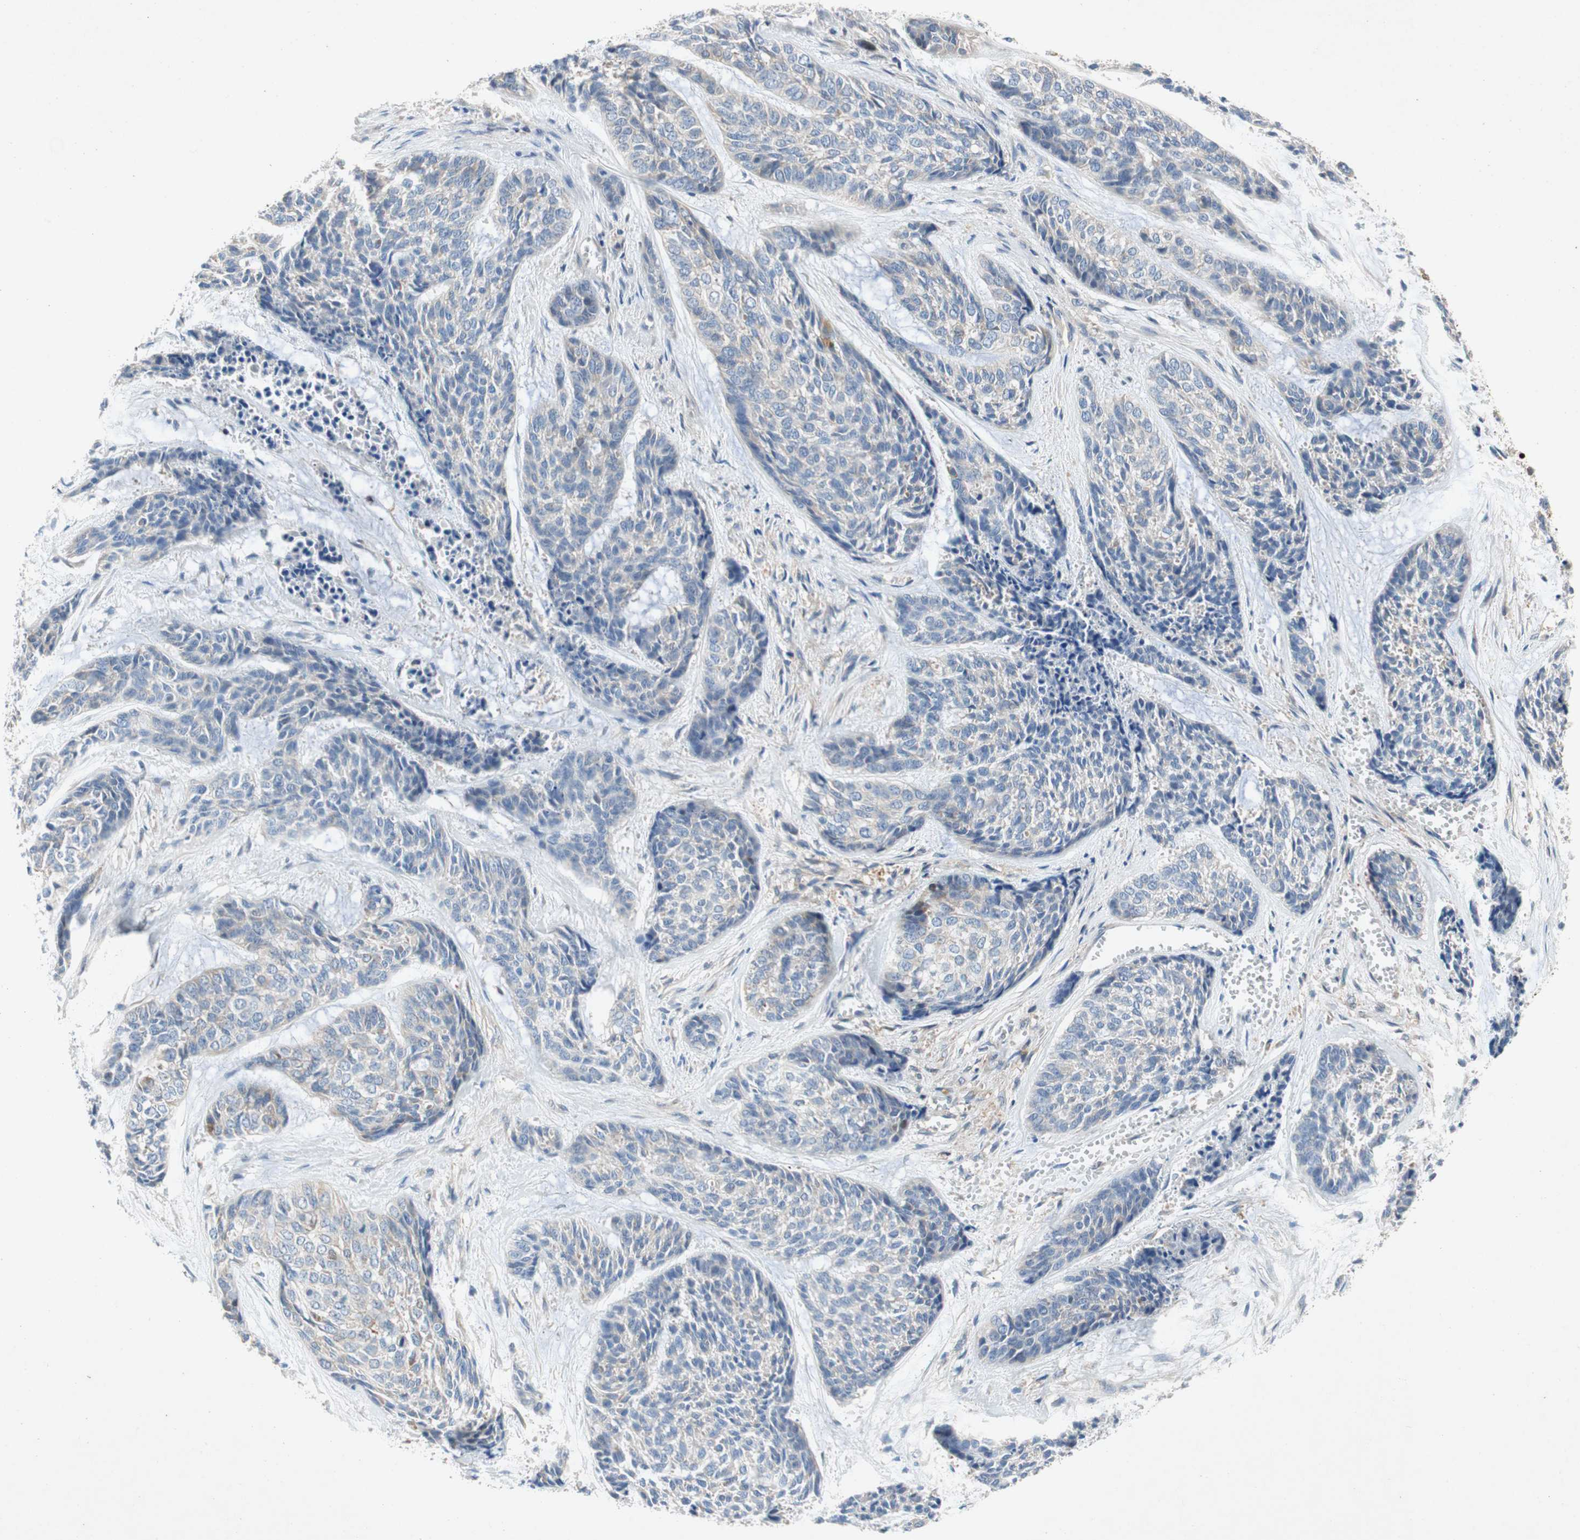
{"staining": {"intensity": "negative", "quantity": "none", "location": "none"}, "tissue": "skin cancer", "cell_type": "Tumor cells", "image_type": "cancer", "snomed": [{"axis": "morphology", "description": "Basal cell carcinoma"}, {"axis": "topography", "description": "Skin"}], "caption": "The image displays no significant expression in tumor cells of skin basal cell carcinoma.", "gene": "RELB", "patient": {"sex": "female", "age": 64}}